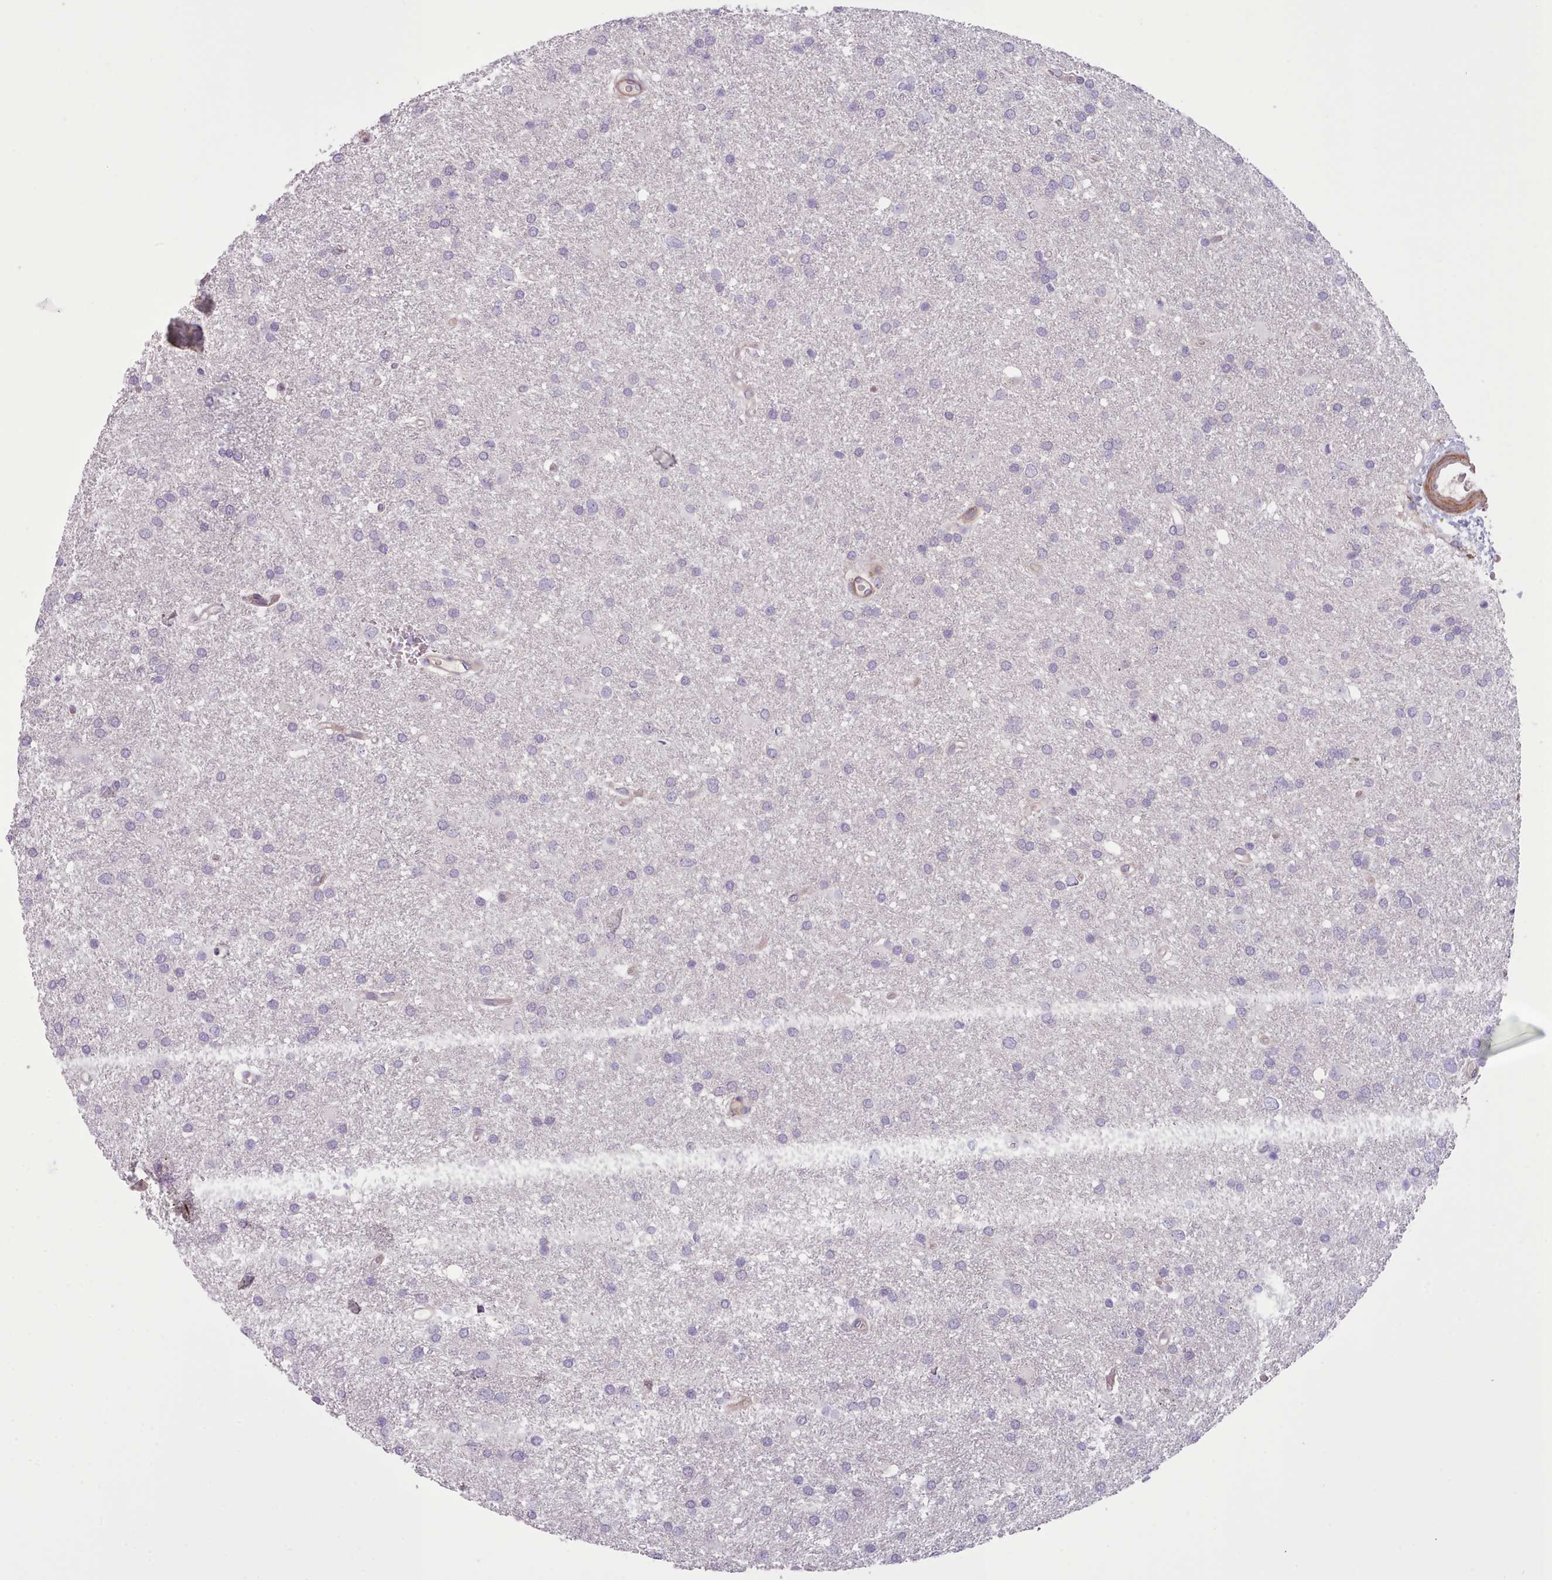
{"staining": {"intensity": "negative", "quantity": "none", "location": "none"}, "tissue": "glioma", "cell_type": "Tumor cells", "image_type": "cancer", "snomed": [{"axis": "morphology", "description": "Glioma, malignant, Low grade"}, {"axis": "topography", "description": "Brain"}], "caption": "DAB immunohistochemical staining of human glioma demonstrates no significant expression in tumor cells.", "gene": "TENT4B", "patient": {"sex": "female", "age": 32}}